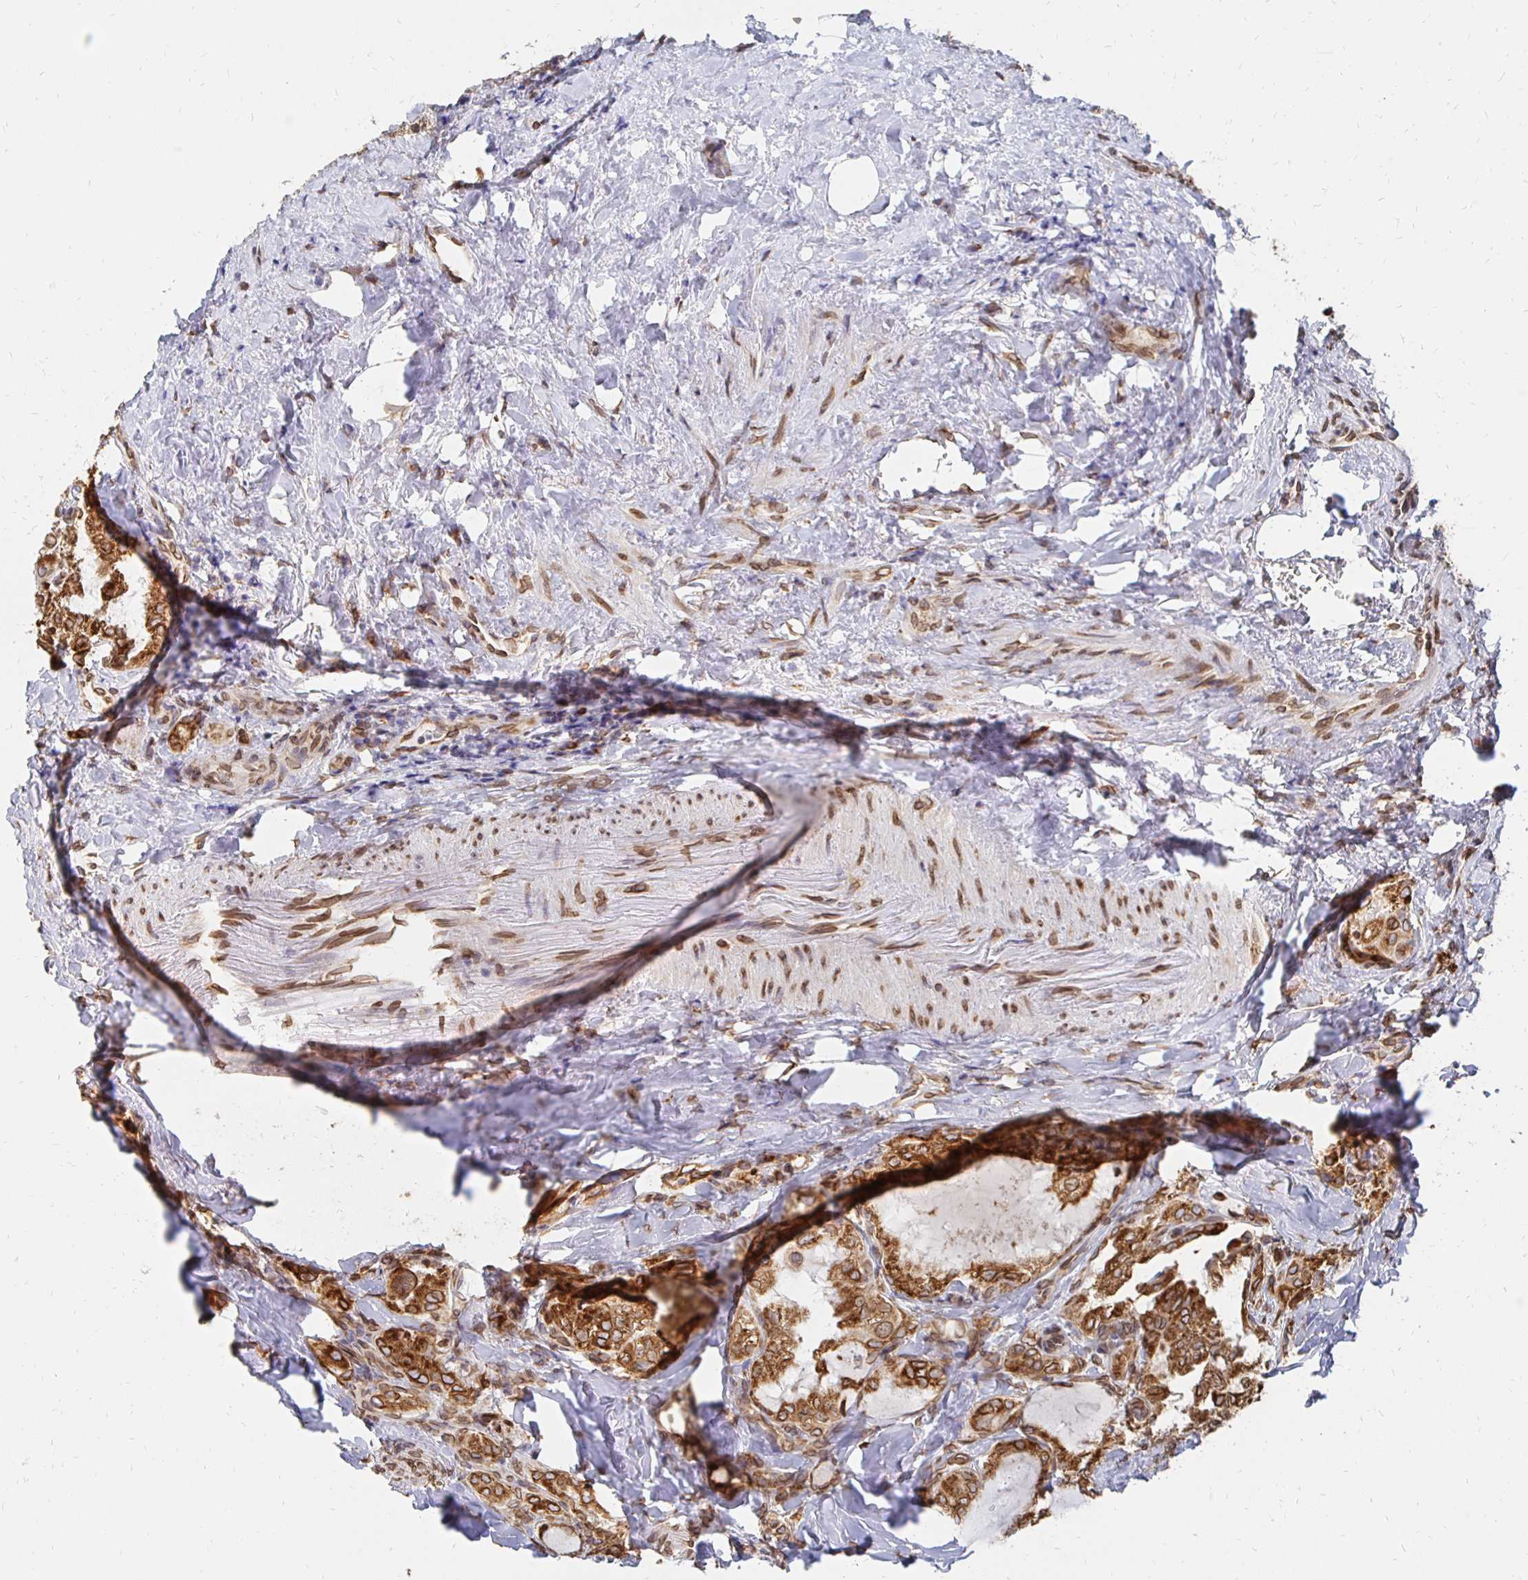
{"staining": {"intensity": "strong", "quantity": ">75%", "location": "cytoplasmic/membranous,nuclear"}, "tissue": "thyroid cancer", "cell_type": "Tumor cells", "image_type": "cancer", "snomed": [{"axis": "morphology", "description": "Papillary adenocarcinoma, NOS"}, {"axis": "topography", "description": "Thyroid gland"}], "caption": "Immunohistochemistry image of neoplastic tissue: thyroid cancer stained using IHC demonstrates high levels of strong protein expression localized specifically in the cytoplasmic/membranous and nuclear of tumor cells, appearing as a cytoplasmic/membranous and nuclear brown color.", "gene": "PELI3", "patient": {"sex": "female", "age": 75}}